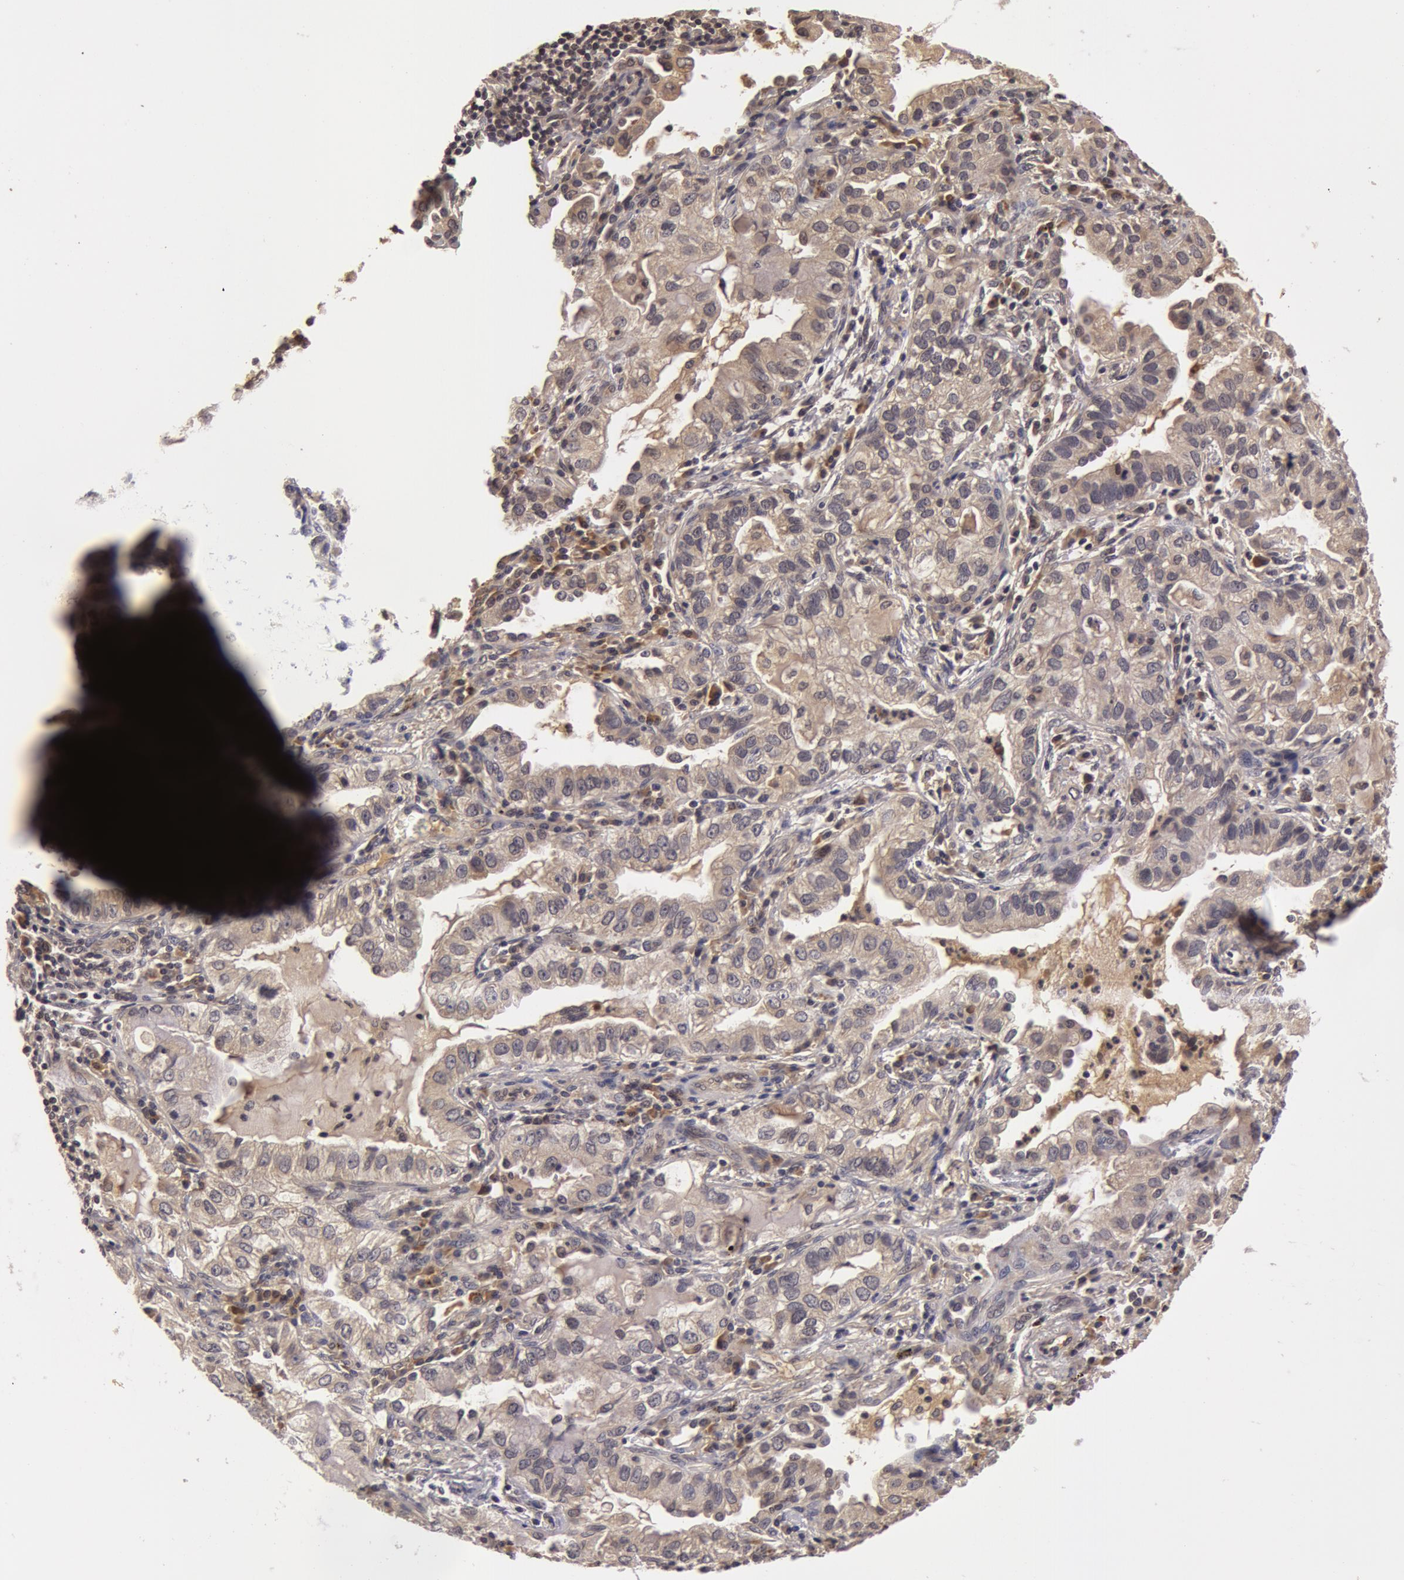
{"staining": {"intensity": "weak", "quantity": ">75%", "location": "cytoplasmic/membranous"}, "tissue": "lung cancer", "cell_type": "Tumor cells", "image_type": "cancer", "snomed": [{"axis": "morphology", "description": "Adenocarcinoma, NOS"}, {"axis": "topography", "description": "Lung"}], "caption": "This micrograph shows lung cancer (adenocarcinoma) stained with immunohistochemistry to label a protein in brown. The cytoplasmic/membranous of tumor cells show weak positivity for the protein. Nuclei are counter-stained blue.", "gene": "BCHE", "patient": {"sex": "female", "age": 50}}